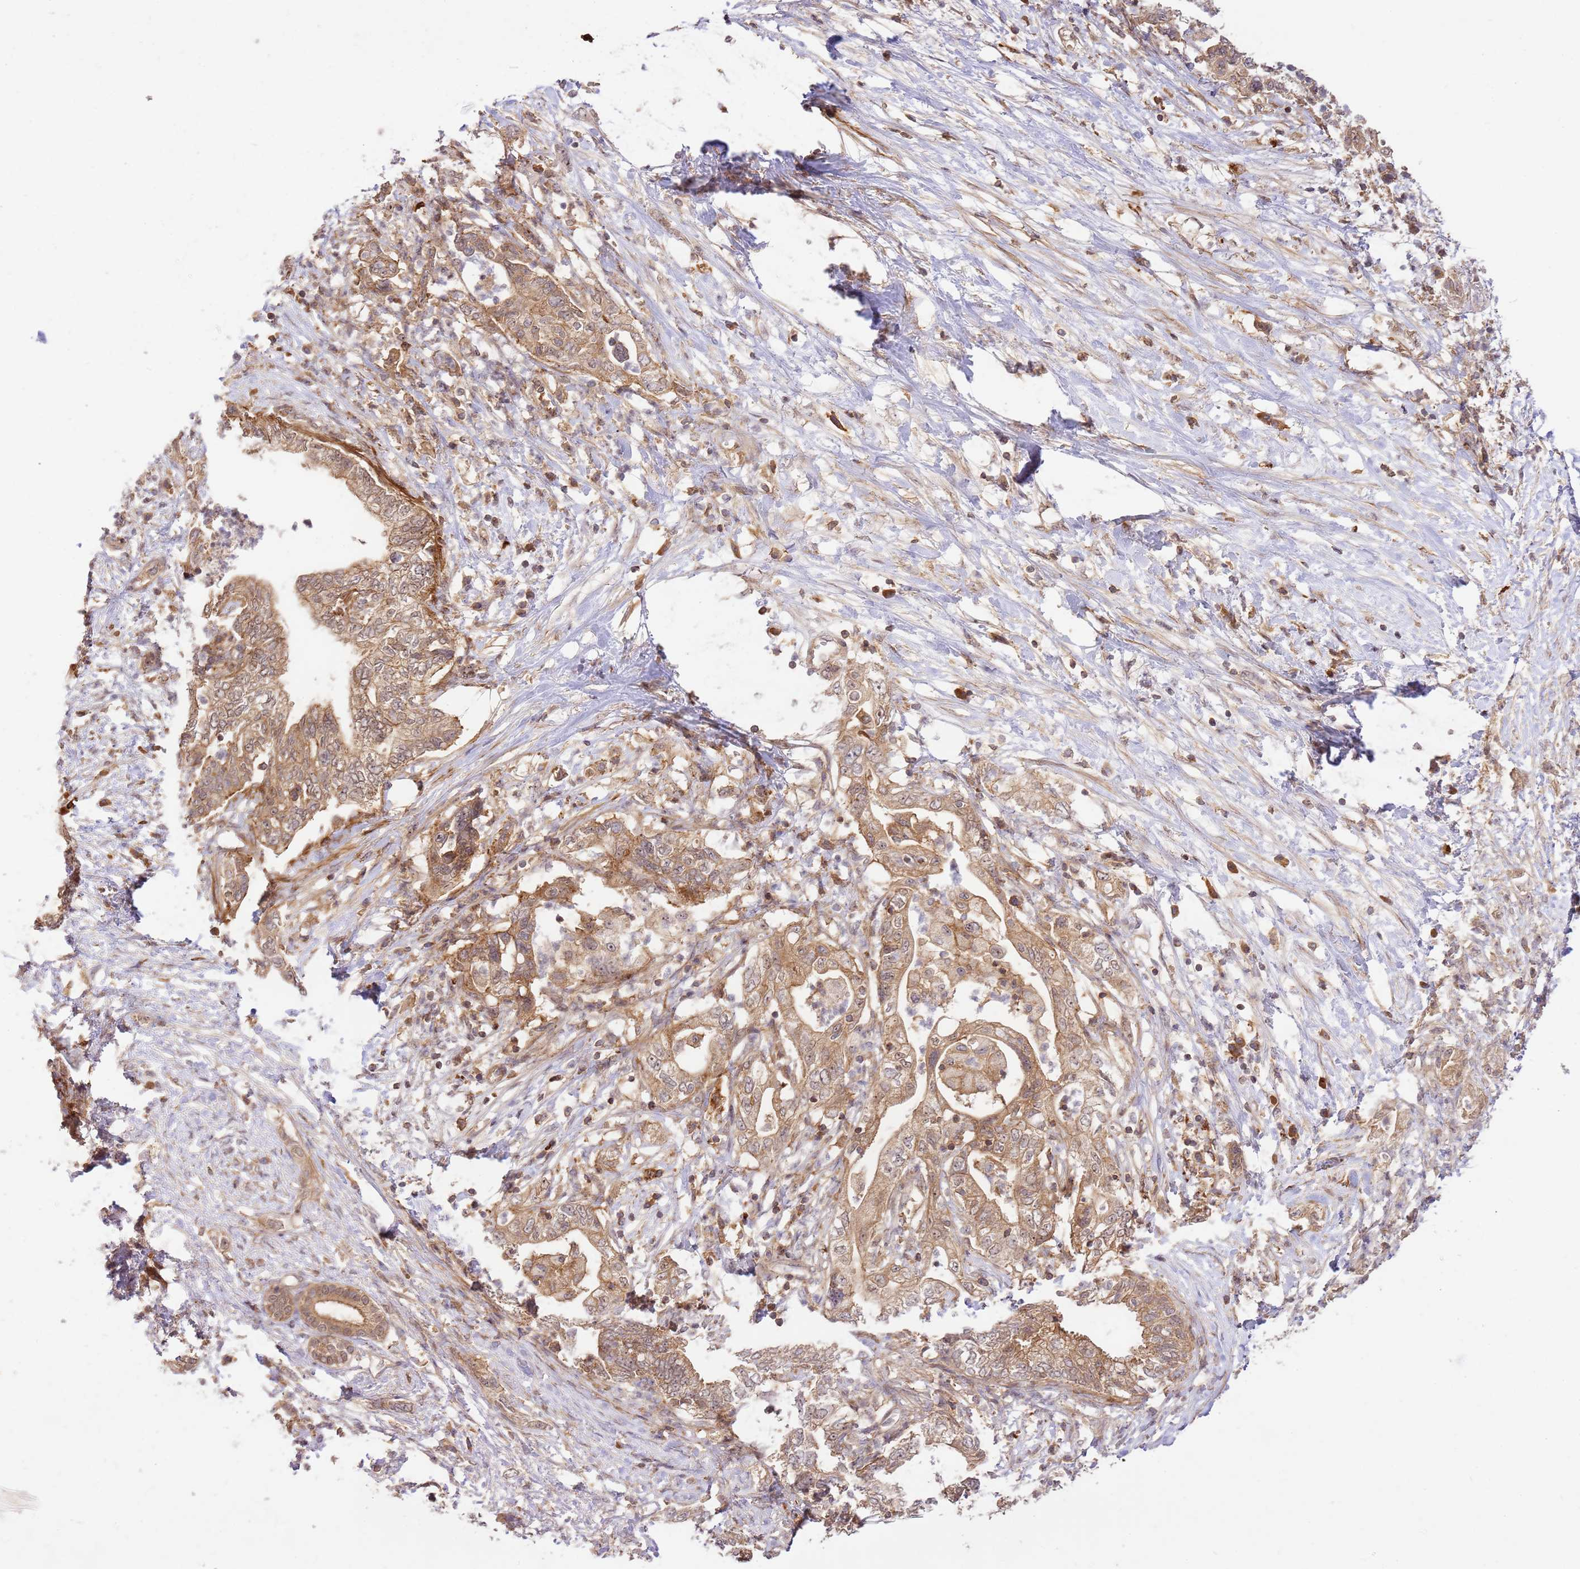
{"staining": {"intensity": "moderate", "quantity": ">75%", "location": "cytoplasmic/membranous"}, "tissue": "pancreatic cancer", "cell_type": "Tumor cells", "image_type": "cancer", "snomed": [{"axis": "morphology", "description": "Adenocarcinoma, NOS"}, {"axis": "topography", "description": "Pancreas"}], "caption": "The immunohistochemical stain highlights moderate cytoplasmic/membranous expression in tumor cells of pancreatic cancer tissue.", "gene": "GAREM1", "patient": {"sex": "female", "age": 73}}